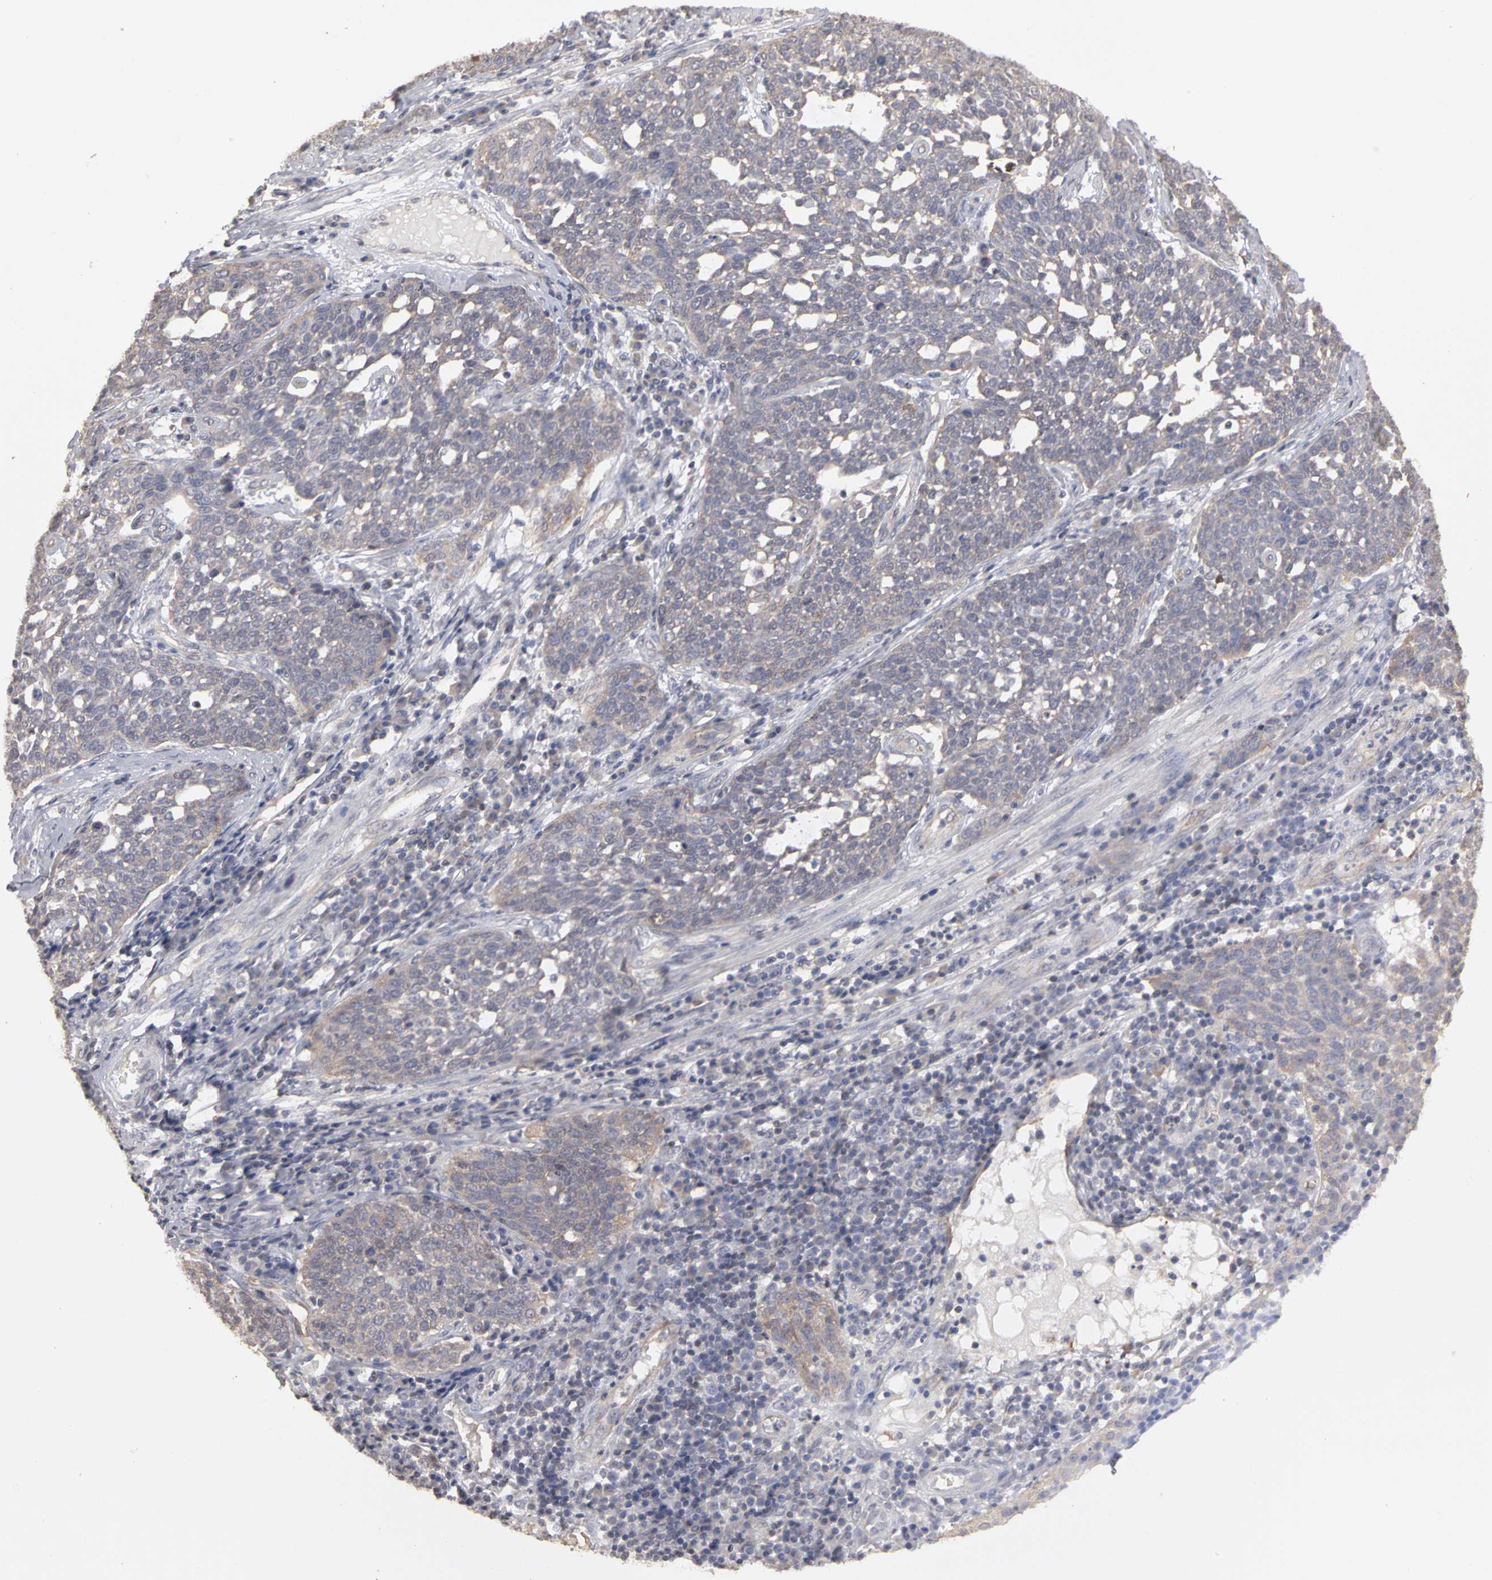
{"staining": {"intensity": "moderate", "quantity": "25%-75%", "location": "cytoplasmic/membranous"}, "tissue": "cervical cancer", "cell_type": "Tumor cells", "image_type": "cancer", "snomed": [{"axis": "morphology", "description": "Squamous cell carcinoma, NOS"}, {"axis": "topography", "description": "Cervix"}], "caption": "Brown immunohistochemical staining in human cervical squamous cell carcinoma displays moderate cytoplasmic/membranous staining in approximately 25%-75% of tumor cells.", "gene": "PLEKHA1", "patient": {"sex": "female", "age": 34}}